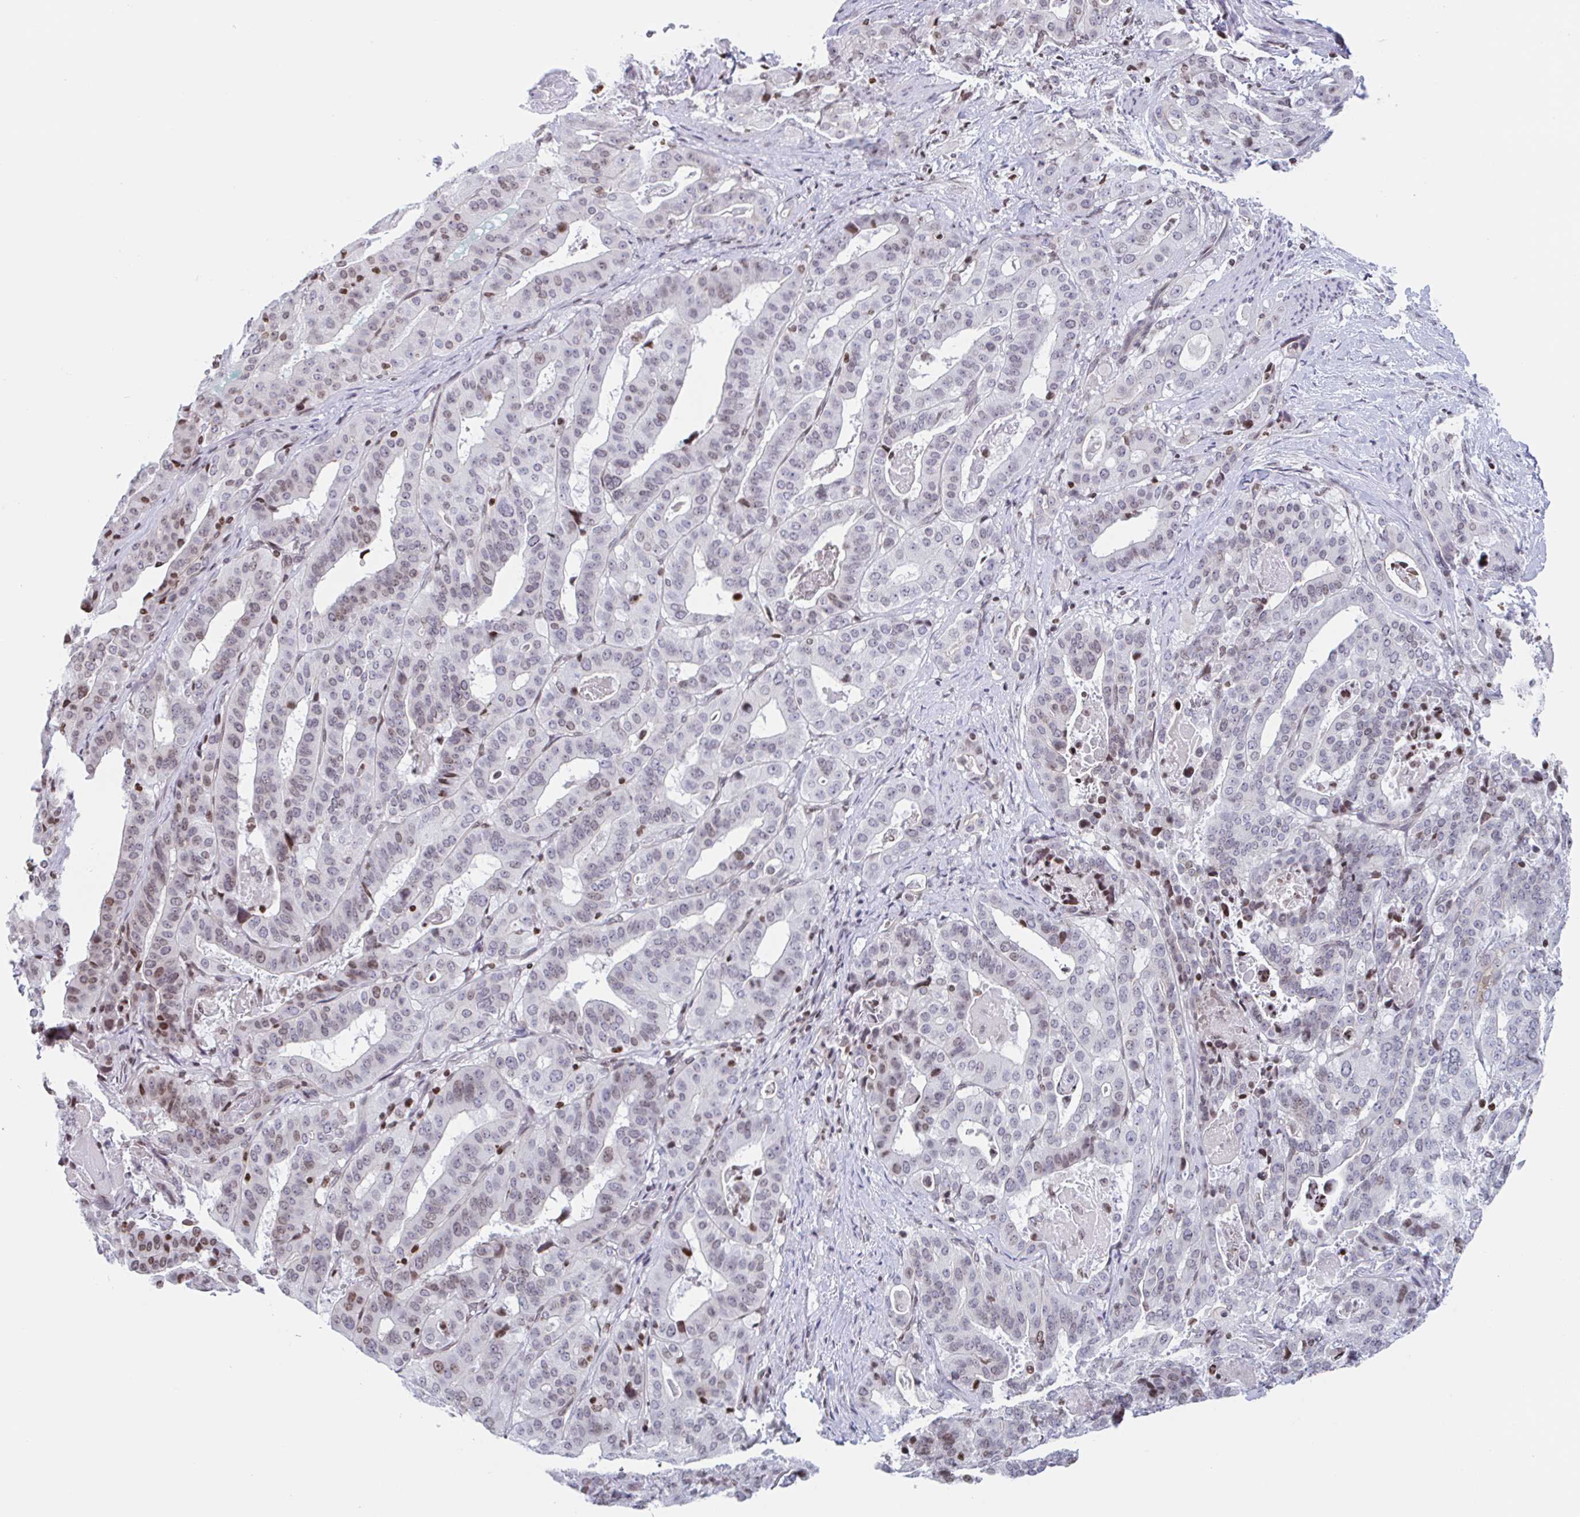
{"staining": {"intensity": "weak", "quantity": "25%-75%", "location": "nuclear"}, "tissue": "stomach cancer", "cell_type": "Tumor cells", "image_type": "cancer", "snomed": [{"axis": "morphology", "description": "Adenocarcinoma, NOS"}, {"axis": "topography", "description": "Stomach"}], "caption": "High-power microscopy captured an IHC image of adenocarcinoma (stomach), revealing weak nuclear staining in approximately 25%-75% of tumor cells.", "gene": "NOL6", "patient": {"sex": "male", "age": 48}}